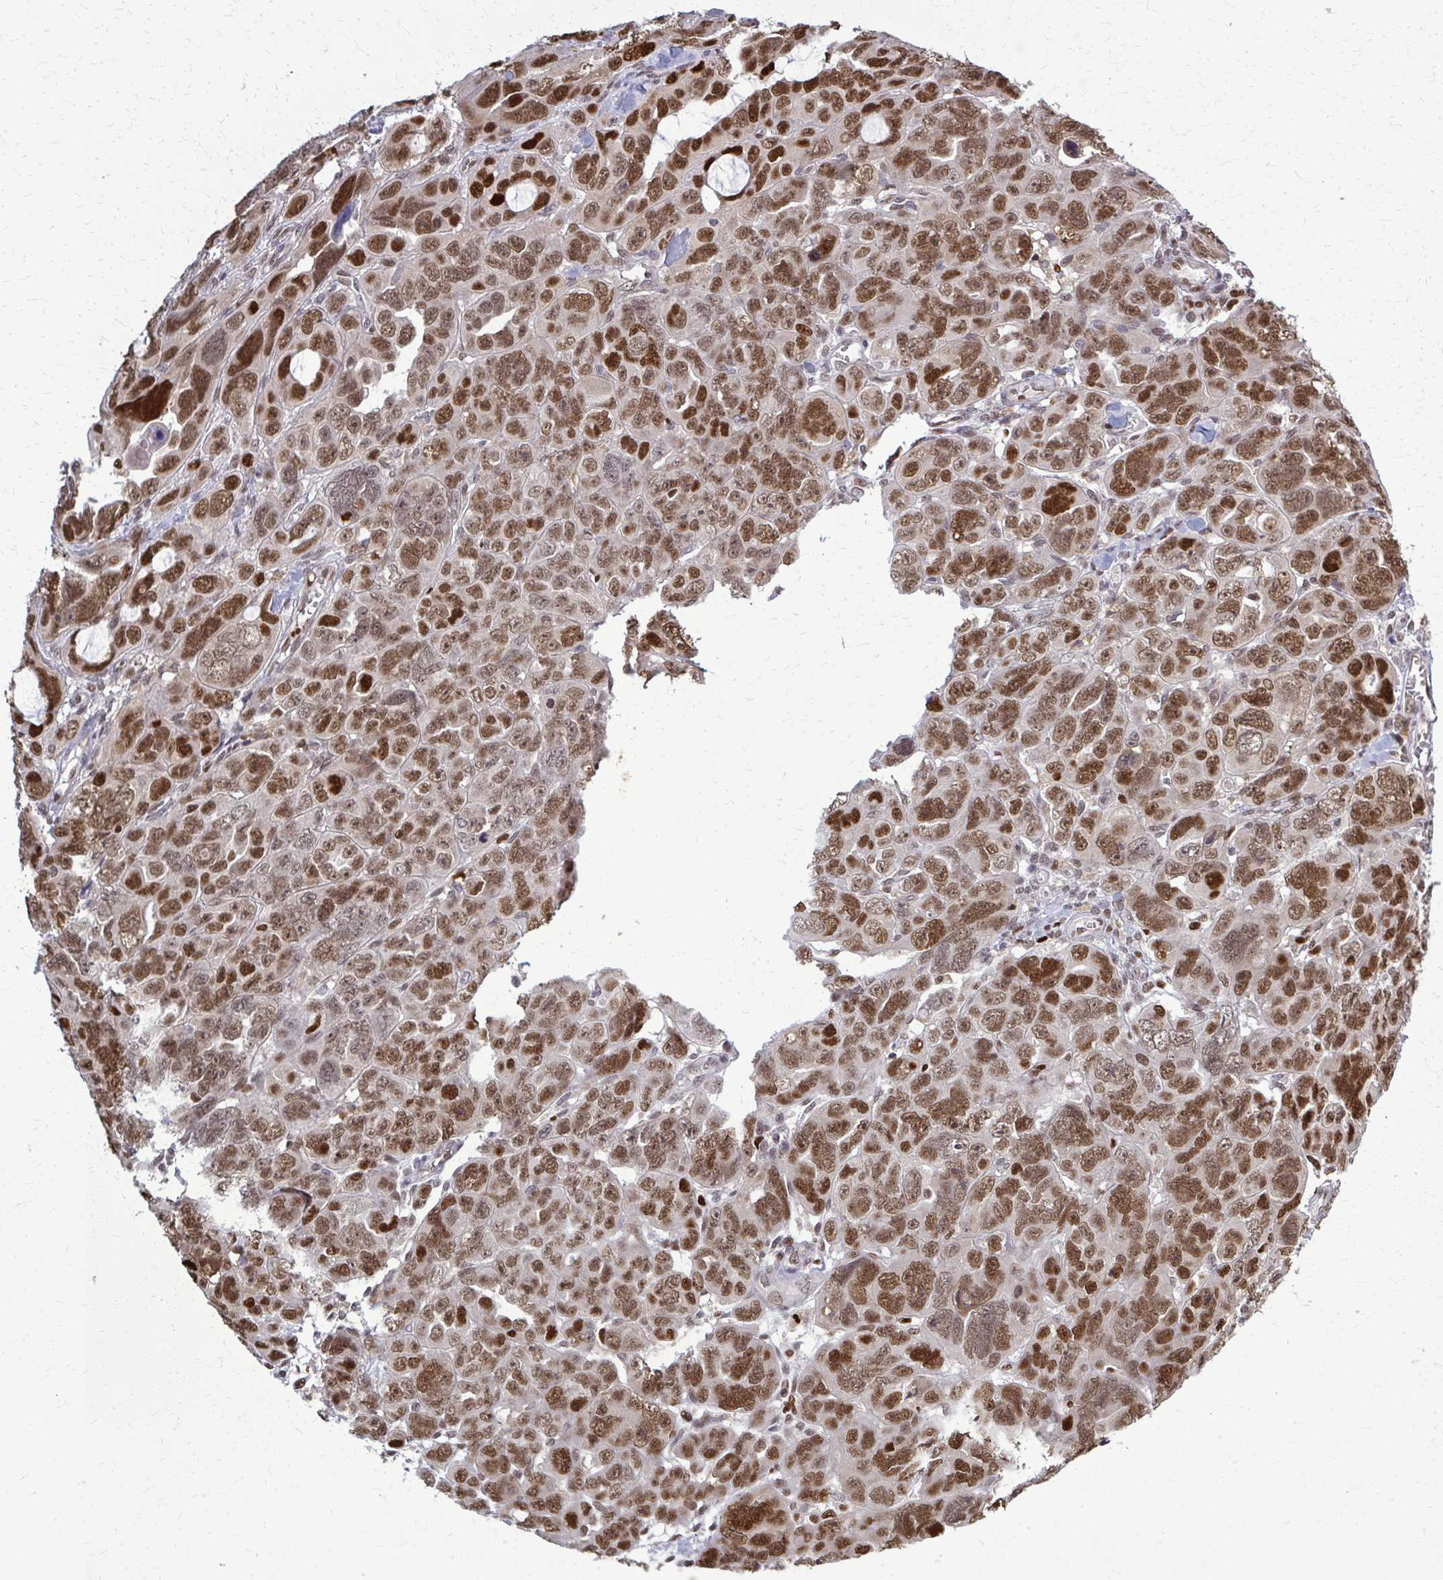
{"staining": {"intensity": "moderate", "quantity": ">75%", "location": "nuclear"}, "tissue": "ovarian cancer", "cell_type": "Tumor cells", "image_type": "cancer", "snomed": [{"axis": "morphology", "description": "Cystadenocarcinoma, serous, NOS"}, {"axis": "topography", "description": "Ovary"}], "caption": "A brown stain shows moderate nuclear staining of a protein in serous cystadenocarcinoma (ovarian) tumor cells.", "gene": "ZNF559", "patient": {"sex": "female", "age": 63}}